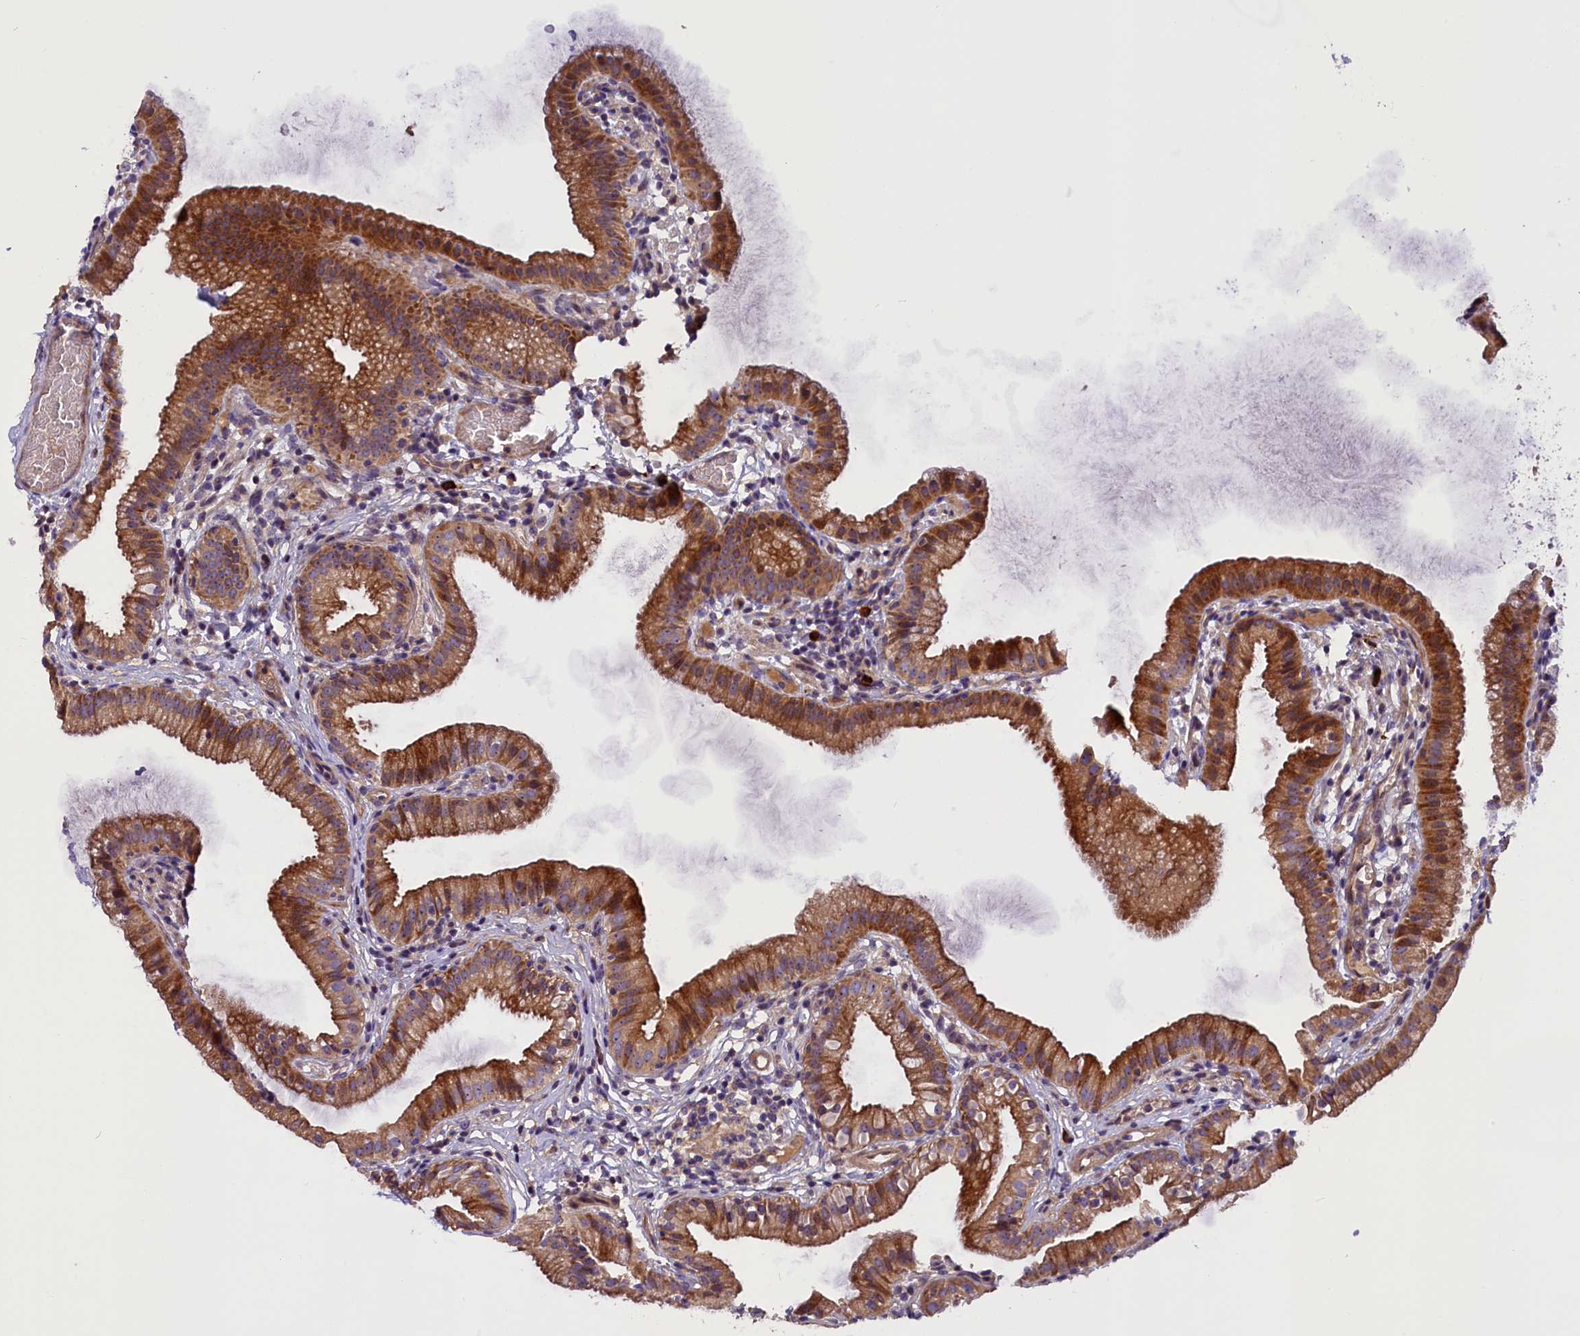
{"staining": {"intensity": "strong", "quantity": ">75%", "location": "cytoplasmic/membranous"}, "tissue": "gallbladder", "cell_type": "Glandular cells", "image_type": "normal", "snomed": [{"axis": "morphology", "description": "Normal tissue, NOS"}, {"axis": "topography", "description": "Gallbladder"}], "caption": "IHC image of normal gallbladder: human gallbladder stained using immunohistochemistry (IHC) displays high levels of strong protein expression localized specifically in the cytoplasmic/membranous of glandular cells, appearing as a cytoplasmic/membranous brown color.", "gene": "FRY", "patient": {"sex": "female", "age": 46}}